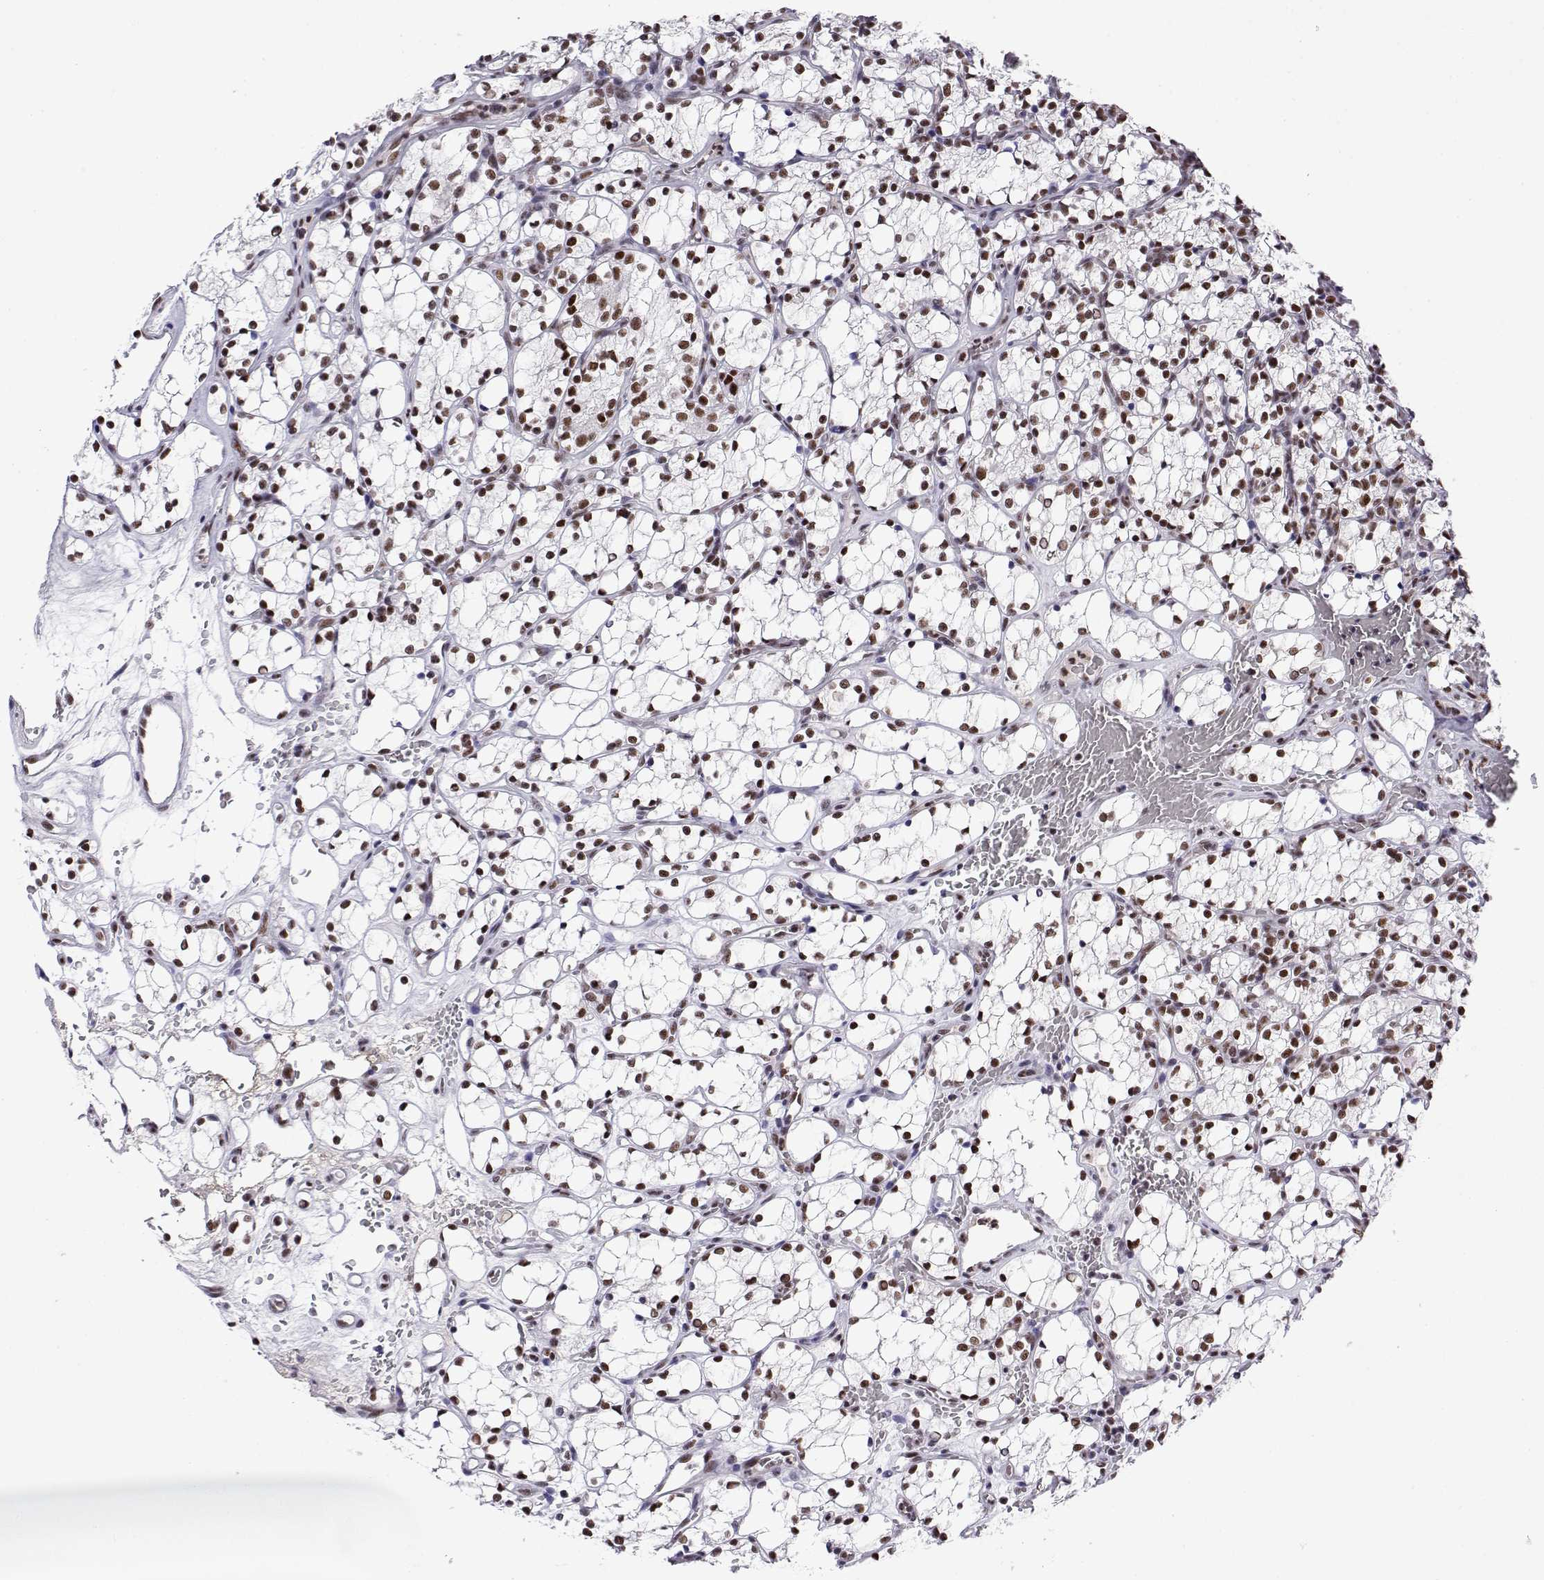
{"staining": {"intensity": "moderate", "quantity": ">75%", "location": "nuclear"}, "tissue": "renal cancer", "cell_type": "Tumor cells", "image_type": "cancer", "snomed": [{"axis": "morphology", "description": "Adenocarcinoma, NOS"}, {"axis": "topography", "description": "Kidney"}], "caption": "Immunohistochemistry of human adenocarcinoma (renal) reveals medium levels of moderate nuclear positivity in approximately >75% of tumor cells.", "gene": "POLDIP3", "patient": {"sex": "female", "age": 69}}